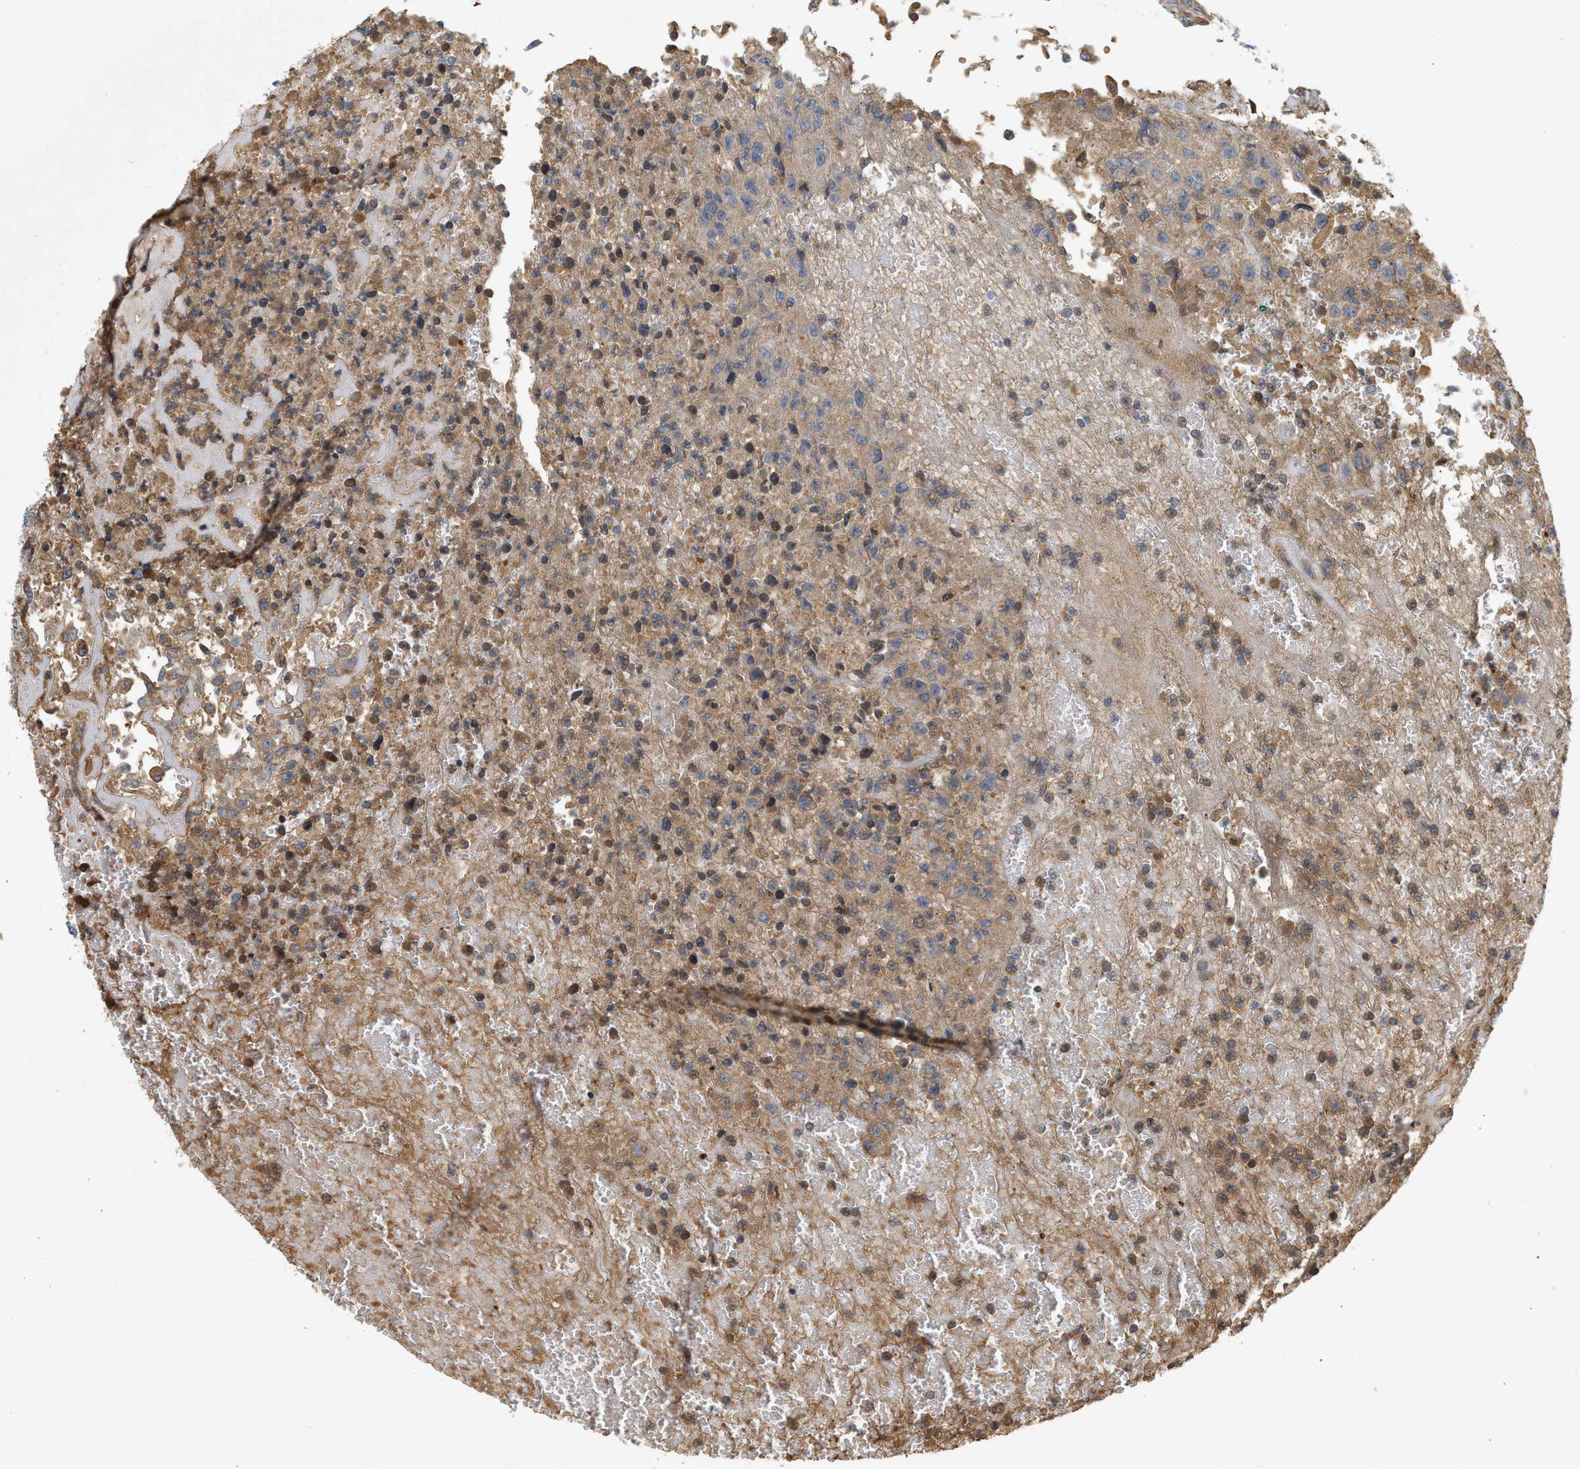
{"staining": {"intensity": "moderate", "quantity": ">75%", "location": "cytoplasmic/membranous"}, "tissue": "urothelial cancer", "cell_type": "Tumor cells", "image_type": "cancer", "snomed": [{"axis": "morphology", "description": "Urothelial carcinoma, High grade"}, {"axis": "topography", "description": "Urinary bladder"}], "caption": "A brown stain shows moderate cytoplasmic/membranous staining of a protein in human urothelial cancer tumor cells.", "gene": "F8", "patient": {"sex": "male", "age": 46}}